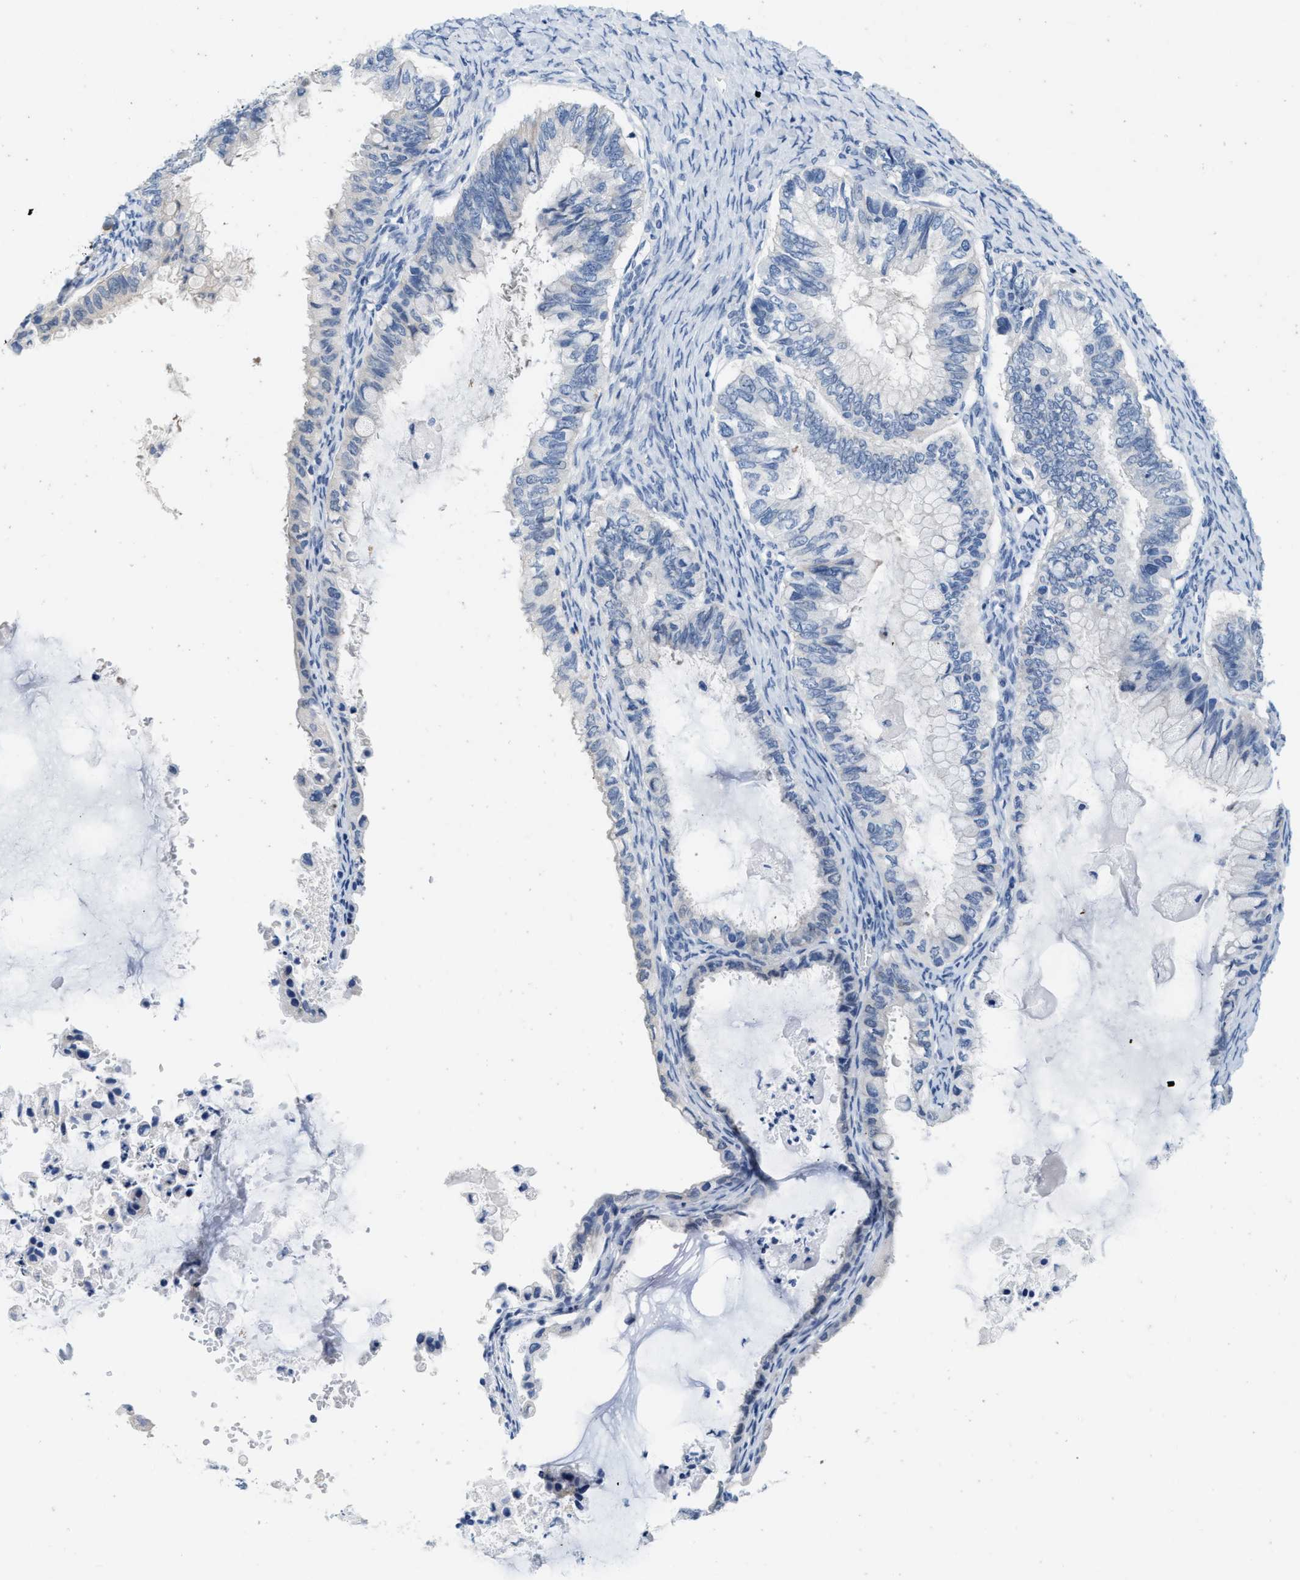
{"staining": {"intensity": "negative", "quantity": "none", "location": "none"}, "tissue": "ovarian cancer", "cell_type": "Tumor cells", "image_type": "cancer", "snomed": [{"axis": "morphology", "description": "Cystadenocarcinoma, mucinous, NOS"}, {"axis": "topography", "description": "Ovary"}], "caption": "IHC of human ovarian cancer exhibits no staining in tumor cells.", "gene": "ABCB11", "patient": {"sex": "female", "age": 80}}